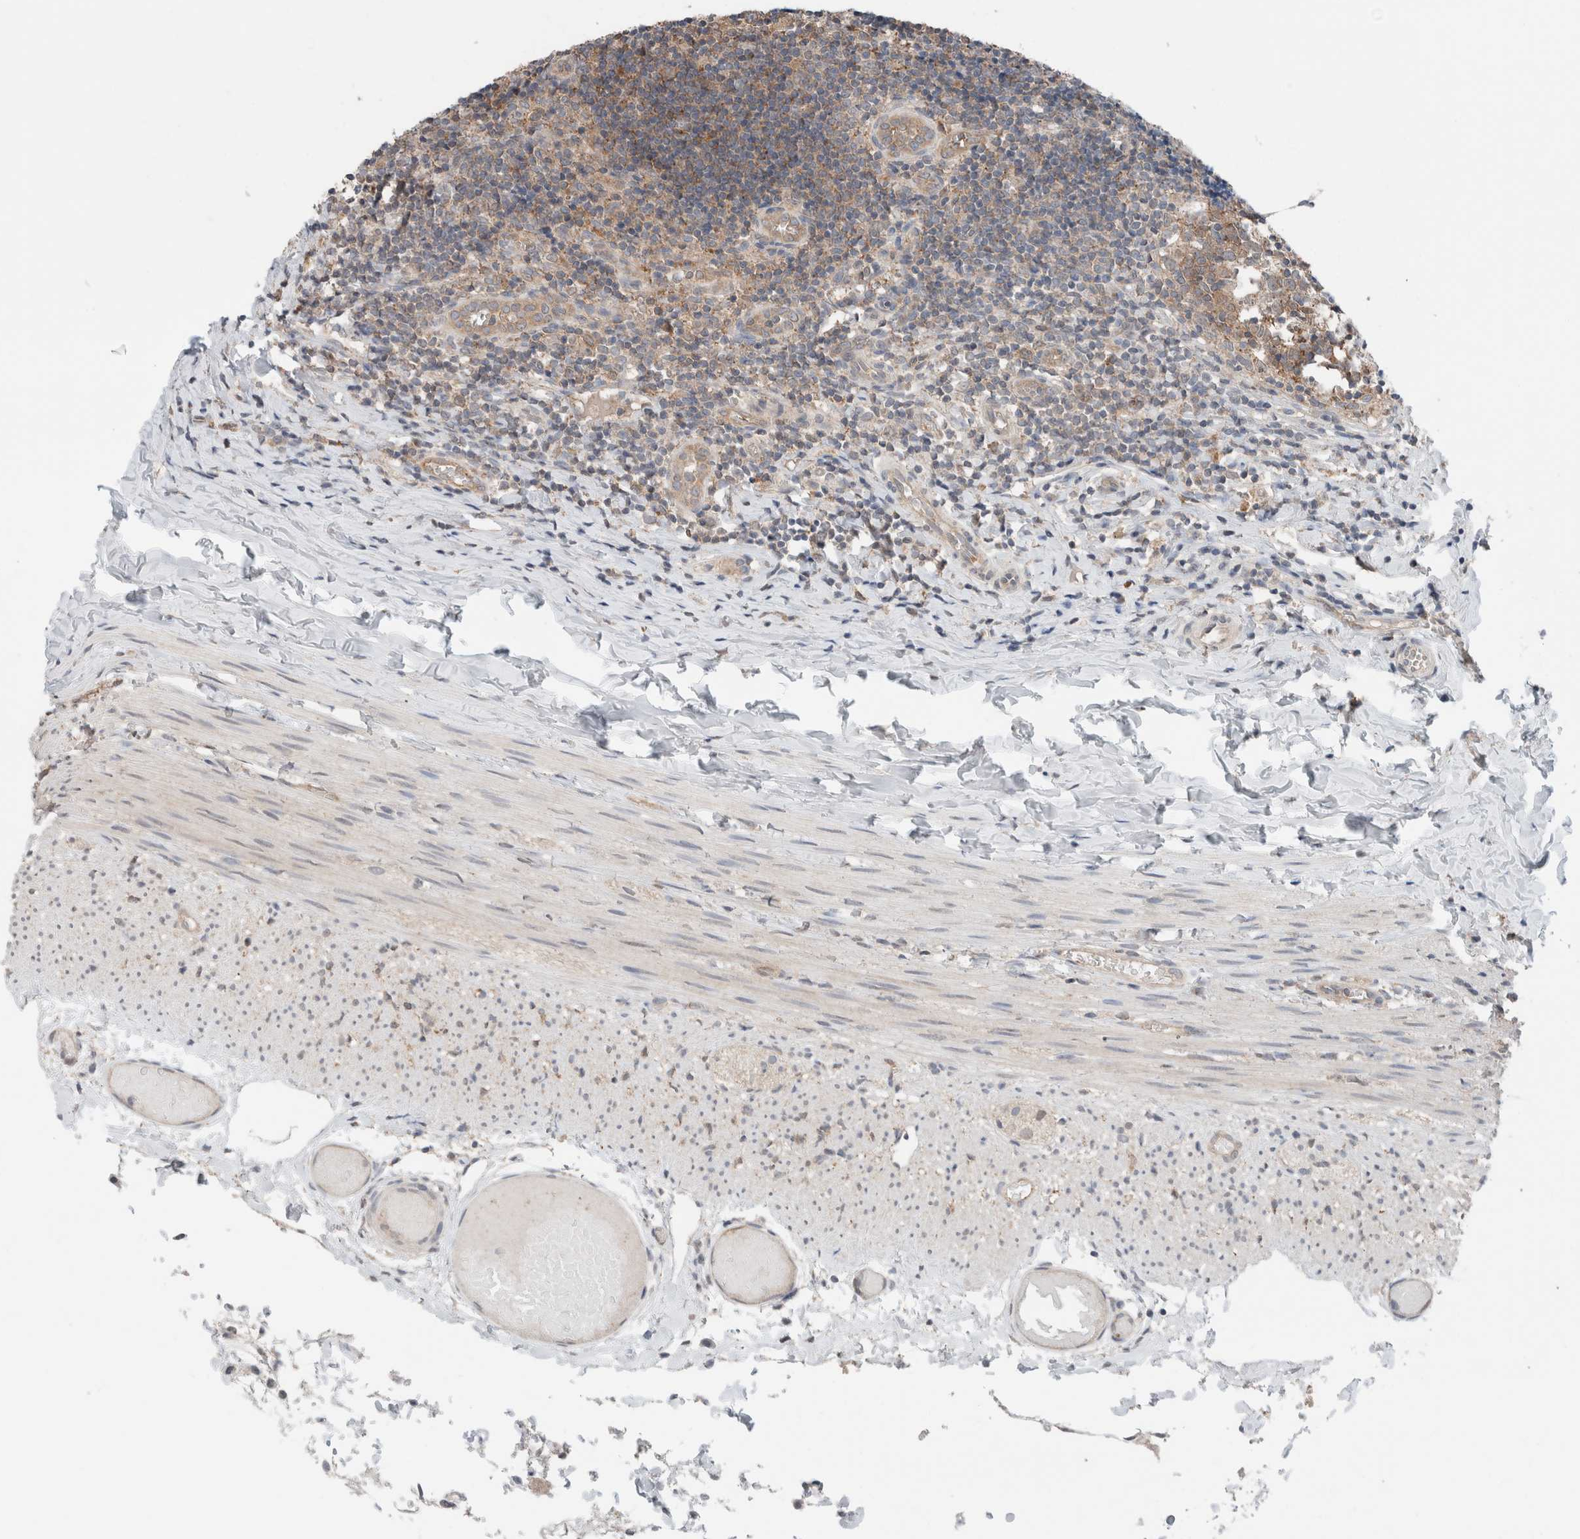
{"staining": {"intensity": "moderate", "quantity": ">75%", "location": "cytoplasmic/membranous"}, "tissue": "appendix", "cell_type": "Glandular cells", "image_type": "normal", "snomed": [{"axis": "morphology", "description": "Normal tissue, NOS"}, {"axis": "topography", "description": "Appendix"}], "caption": "Protein staining by IHC demonstrates moderate cytoplasmic/membranous expression in about >75% of glandular cells in benign appendix.", "gene": "XPNPEP1", "patient": {"sex": "male", "age": 8}}